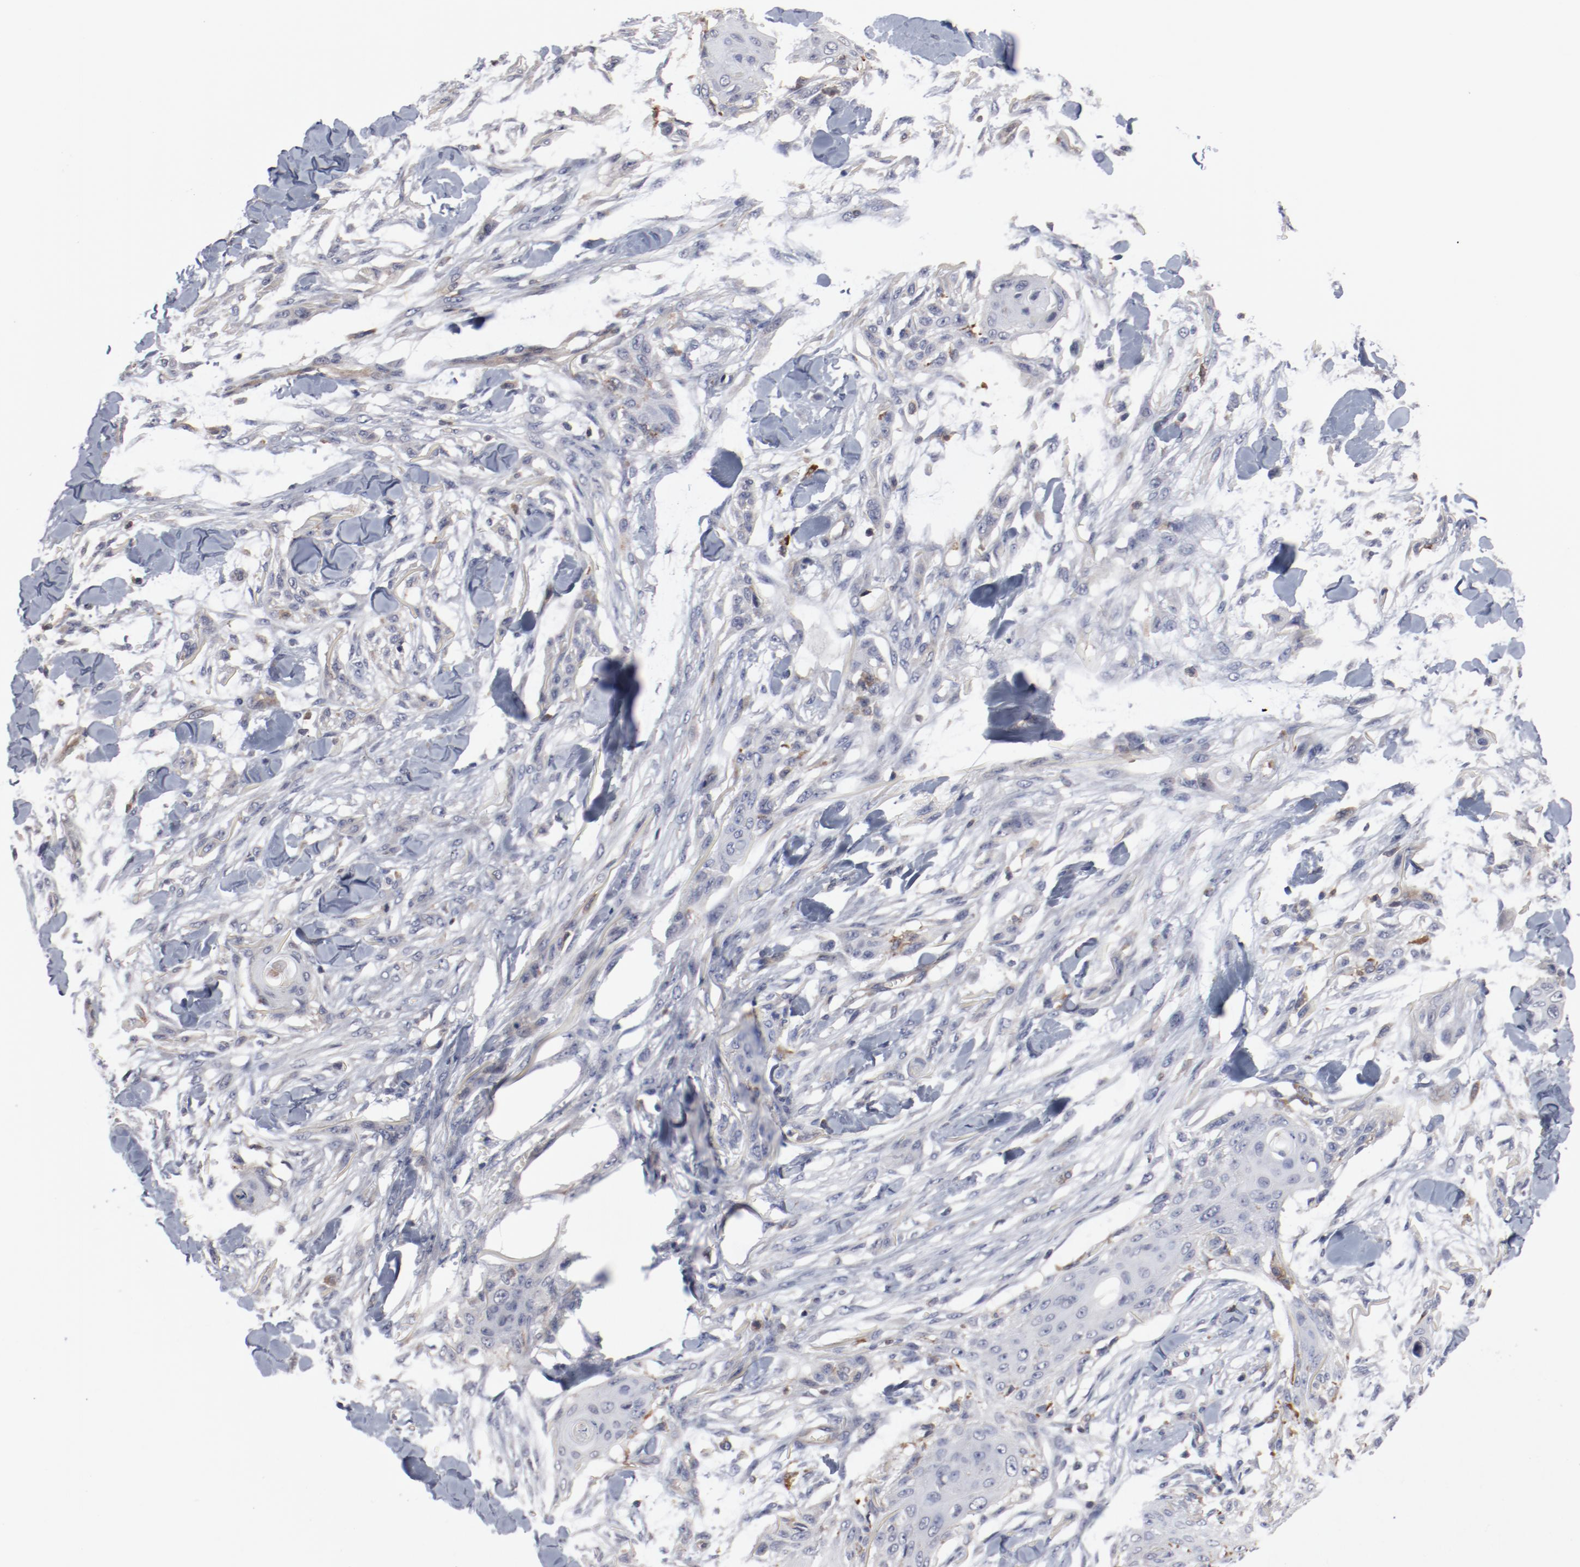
{"staining": {"intensity": "negative", "quantity": "none", "location": "none"}, "tissue": "skin cancer", "cell_type": "Tumor cells", "image_type": "cancer", "snomed": [{"axis": "morphology", "description": "Normal tissue, NOS"}, {"axis": "morphology", "description": "Squamous cell carcinoma, NOS"}, {"axis": "topography", "description": "Skin"}], "caption": "This image is of skin cancer (squamous cell carcinoma) stained with immunohistochemistry (IHC) to label a protein in brown with the nuclei are counter-stained blue. There is no expression in tumor cells. (DAB immunohistochemistry visualized using brightfield microscopy, high magnification).", "gene": "CBL", "patient": {"sex": "female", "age": 59}}